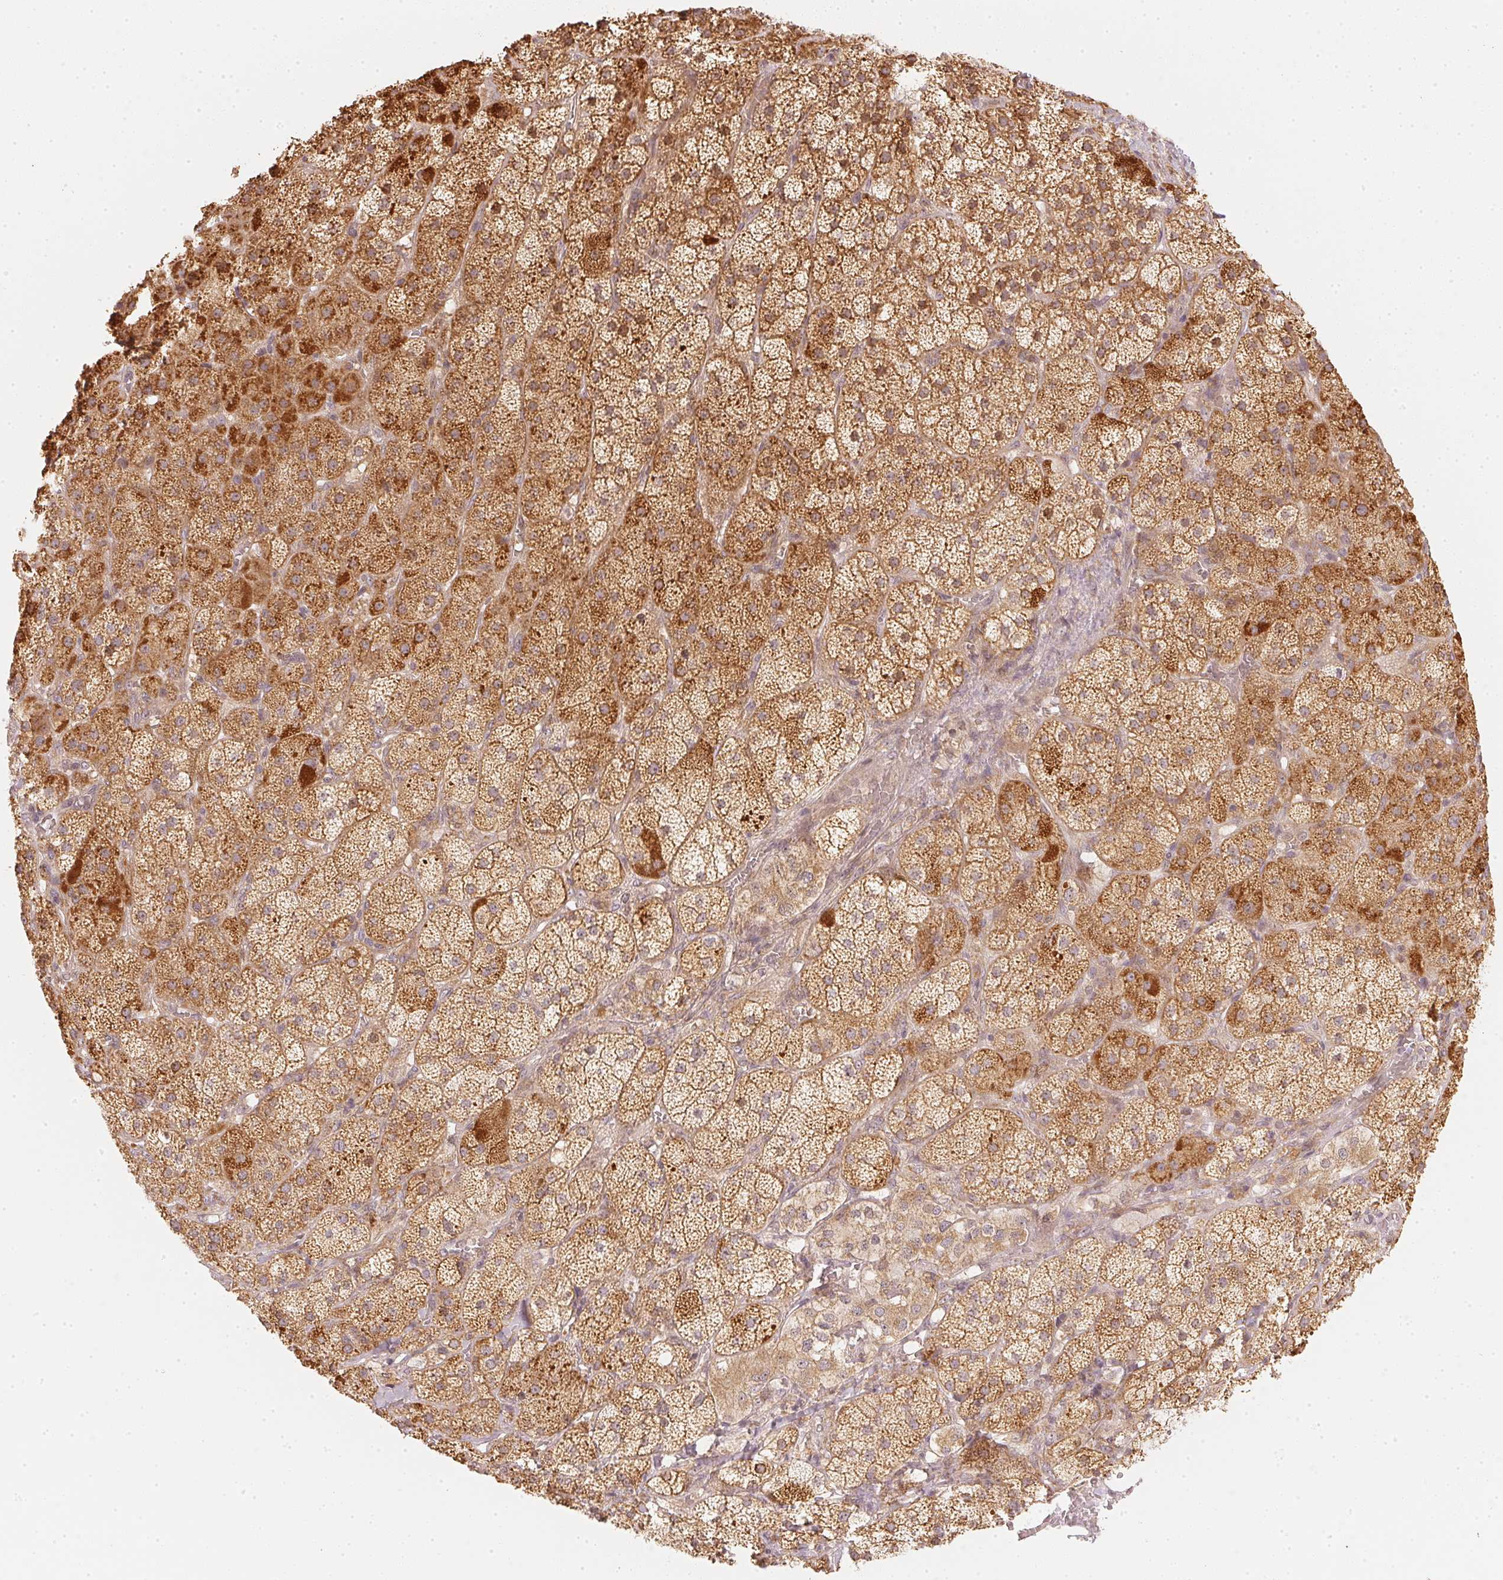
{"staining": {"intensity": "strong", "quantity": ">75%", "location": "cytoplasmic/membranous,nuclear"}, "tissue": "adrenal gland", "cell_type": "Glandular cells", "image_type": "normal", "snomed": [{"axis": "morphology", "description": "Normal tissue, NOS"}, {"axis": "topography", "description": "Adrenal gland"}], "caption": "The immunohistochemical stain shows strong cytoplasmic/membranous,nuclear positivity in glandular cells of benign adrenal gland.", "gene": "WDR54", "patient": {"sex": "male", "age": 57}}